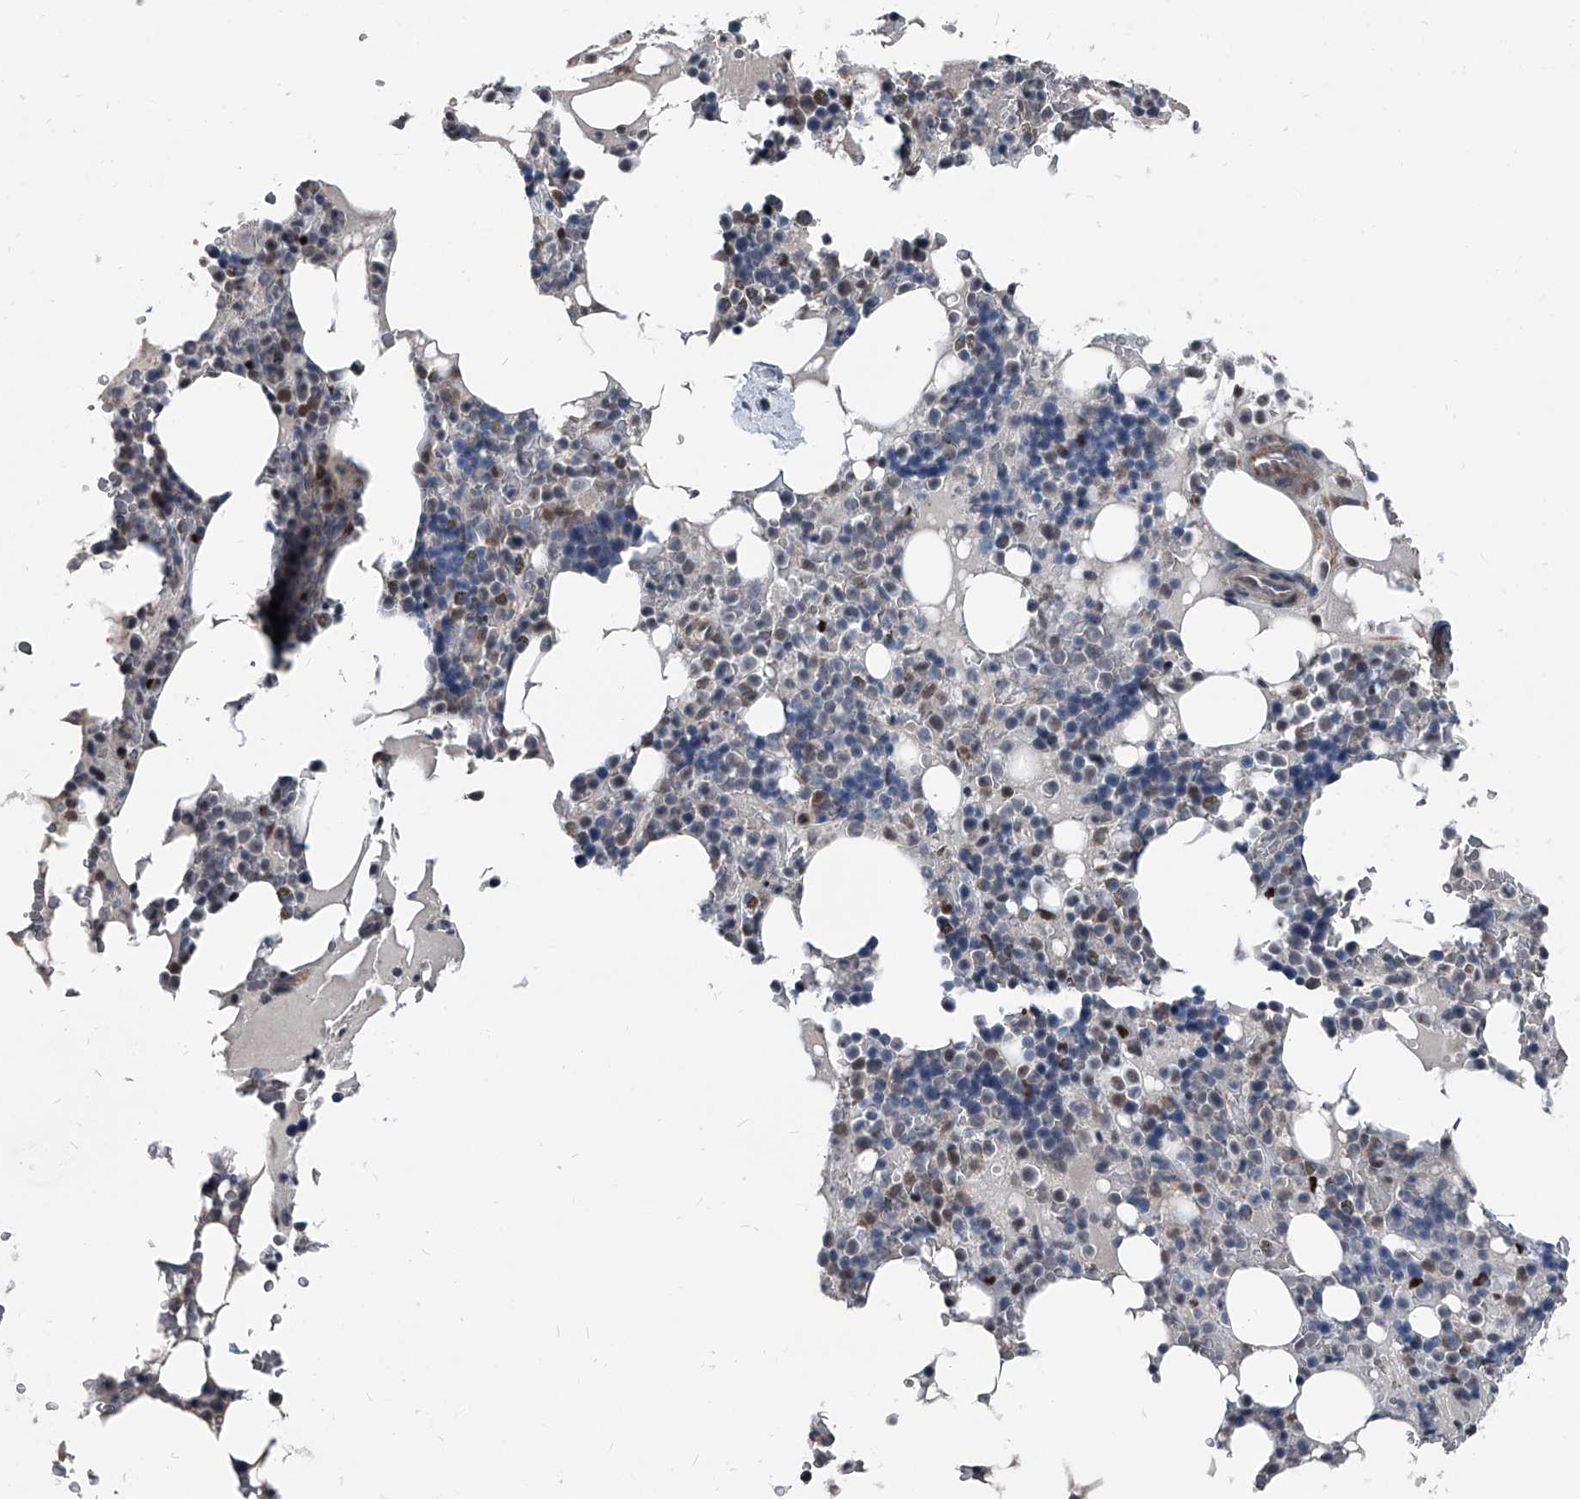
{"staining": {"intensity": "moderate", "quantity": "<25%", "location": "nuclear"}, "tissue": "bone marrow", "cell_type": "Hematopoietic cells", "image_type": "normal", "snomed": [{"axis": "morphology", "description": "Normal tissue, NOS"}, {"axis": "topography", "description": "Bone marrow"}], "caption": "Hematopoietic cells reveal low levels of moderate nuclear staining in about <25% of cells in benign human bone marrow. (Stains: DAB in brown, nuclei in blue, Microscopy: brightfield microscopy at high magnification).", "gene": "MEN1", "patient": {"sex": "male", "age": 58}}